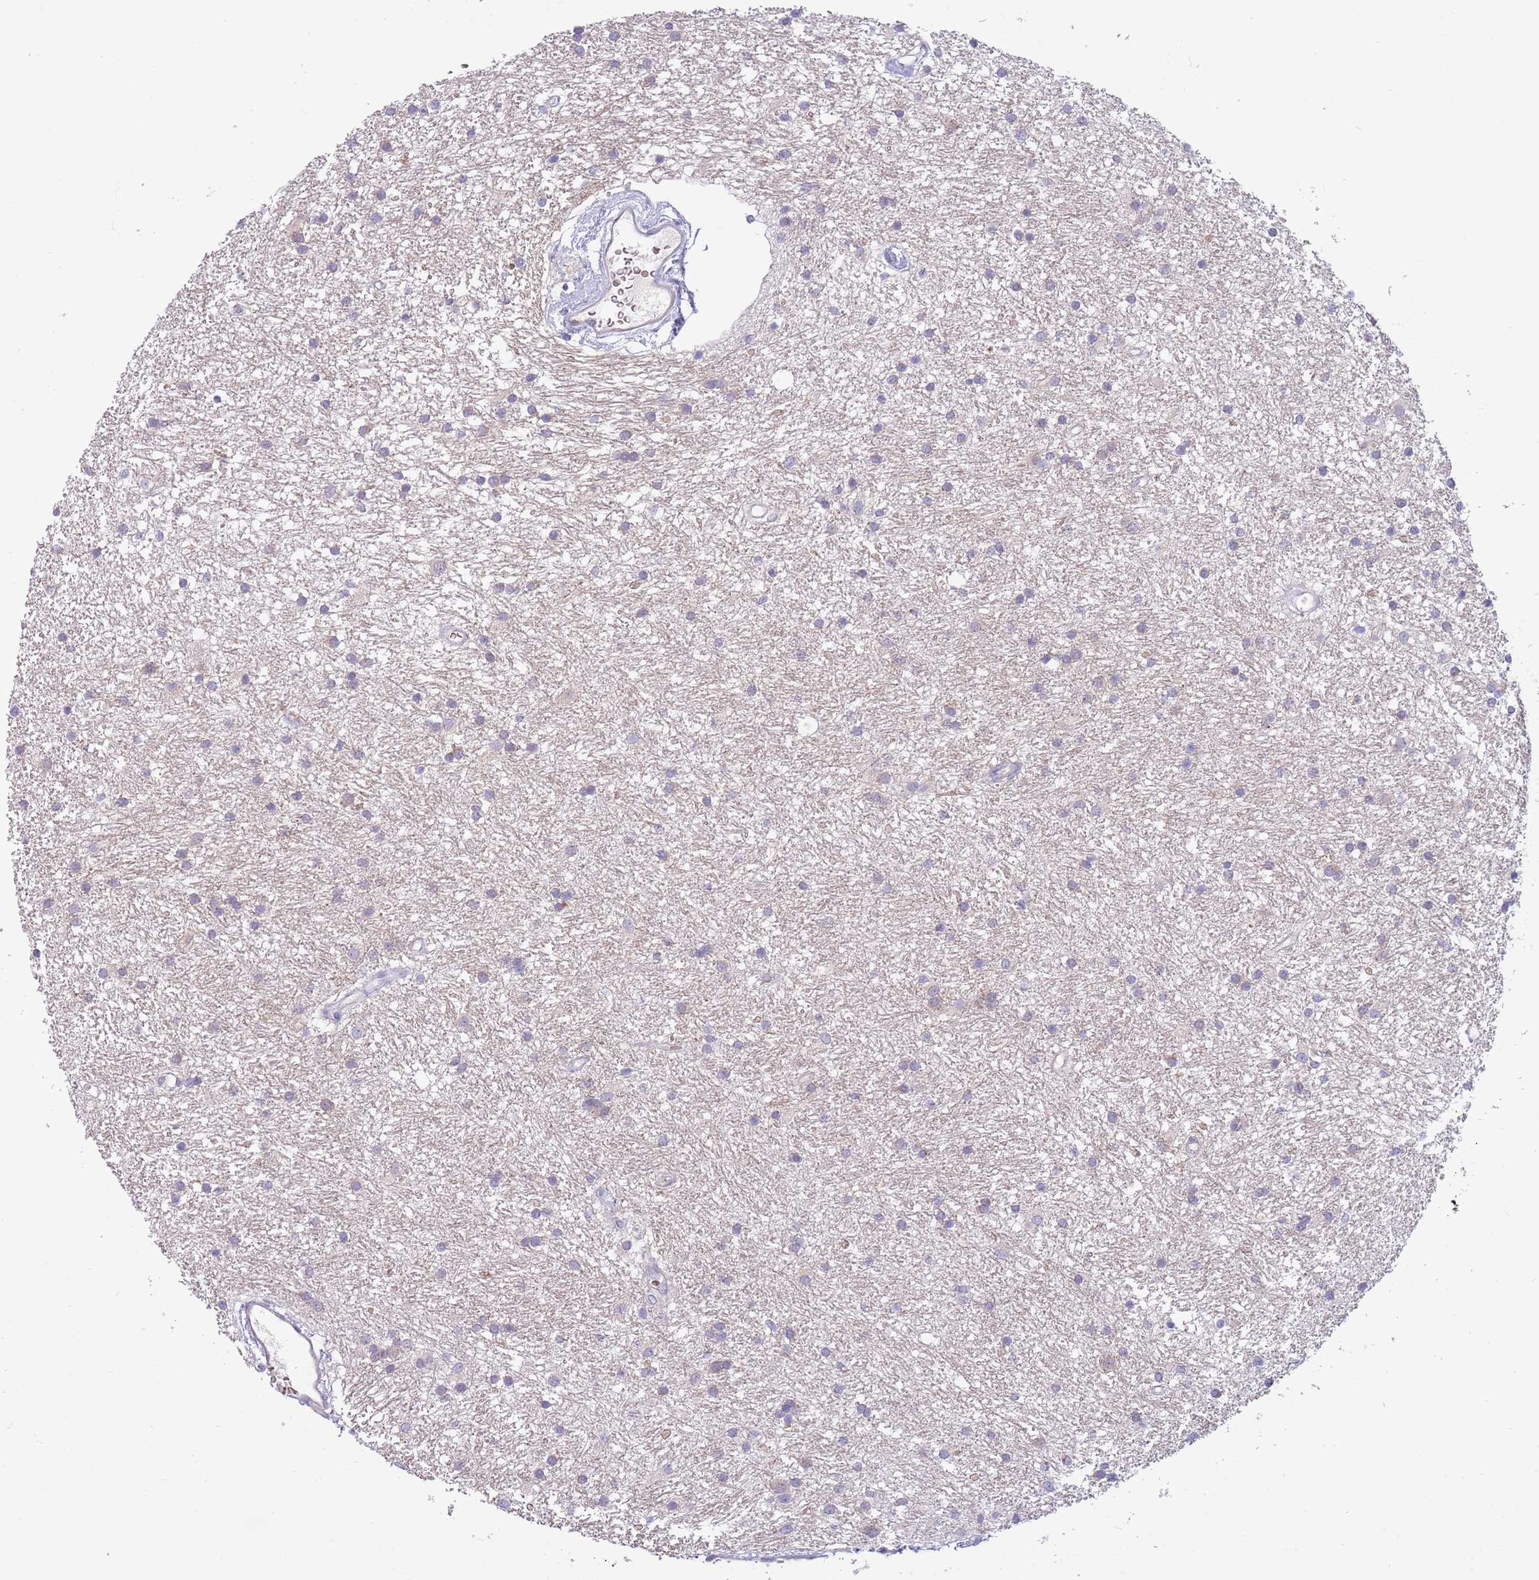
{"staining": {"intensity": "negative", "quantity": "none", "location": "none"}, "tissue": "glioma", "cell_type": "Tumor cells", "image_type": "cancer", "snomed": [{"axis": "morphology", "description": "Glioma, malignant, High grade"}, {"axis": "topography", "description": "Brain"}], "caption": "There is no significant positivity in tumor cells of glioma.", "gene": "DDHD1", "patient": {"sex": "male", "age": 77}}